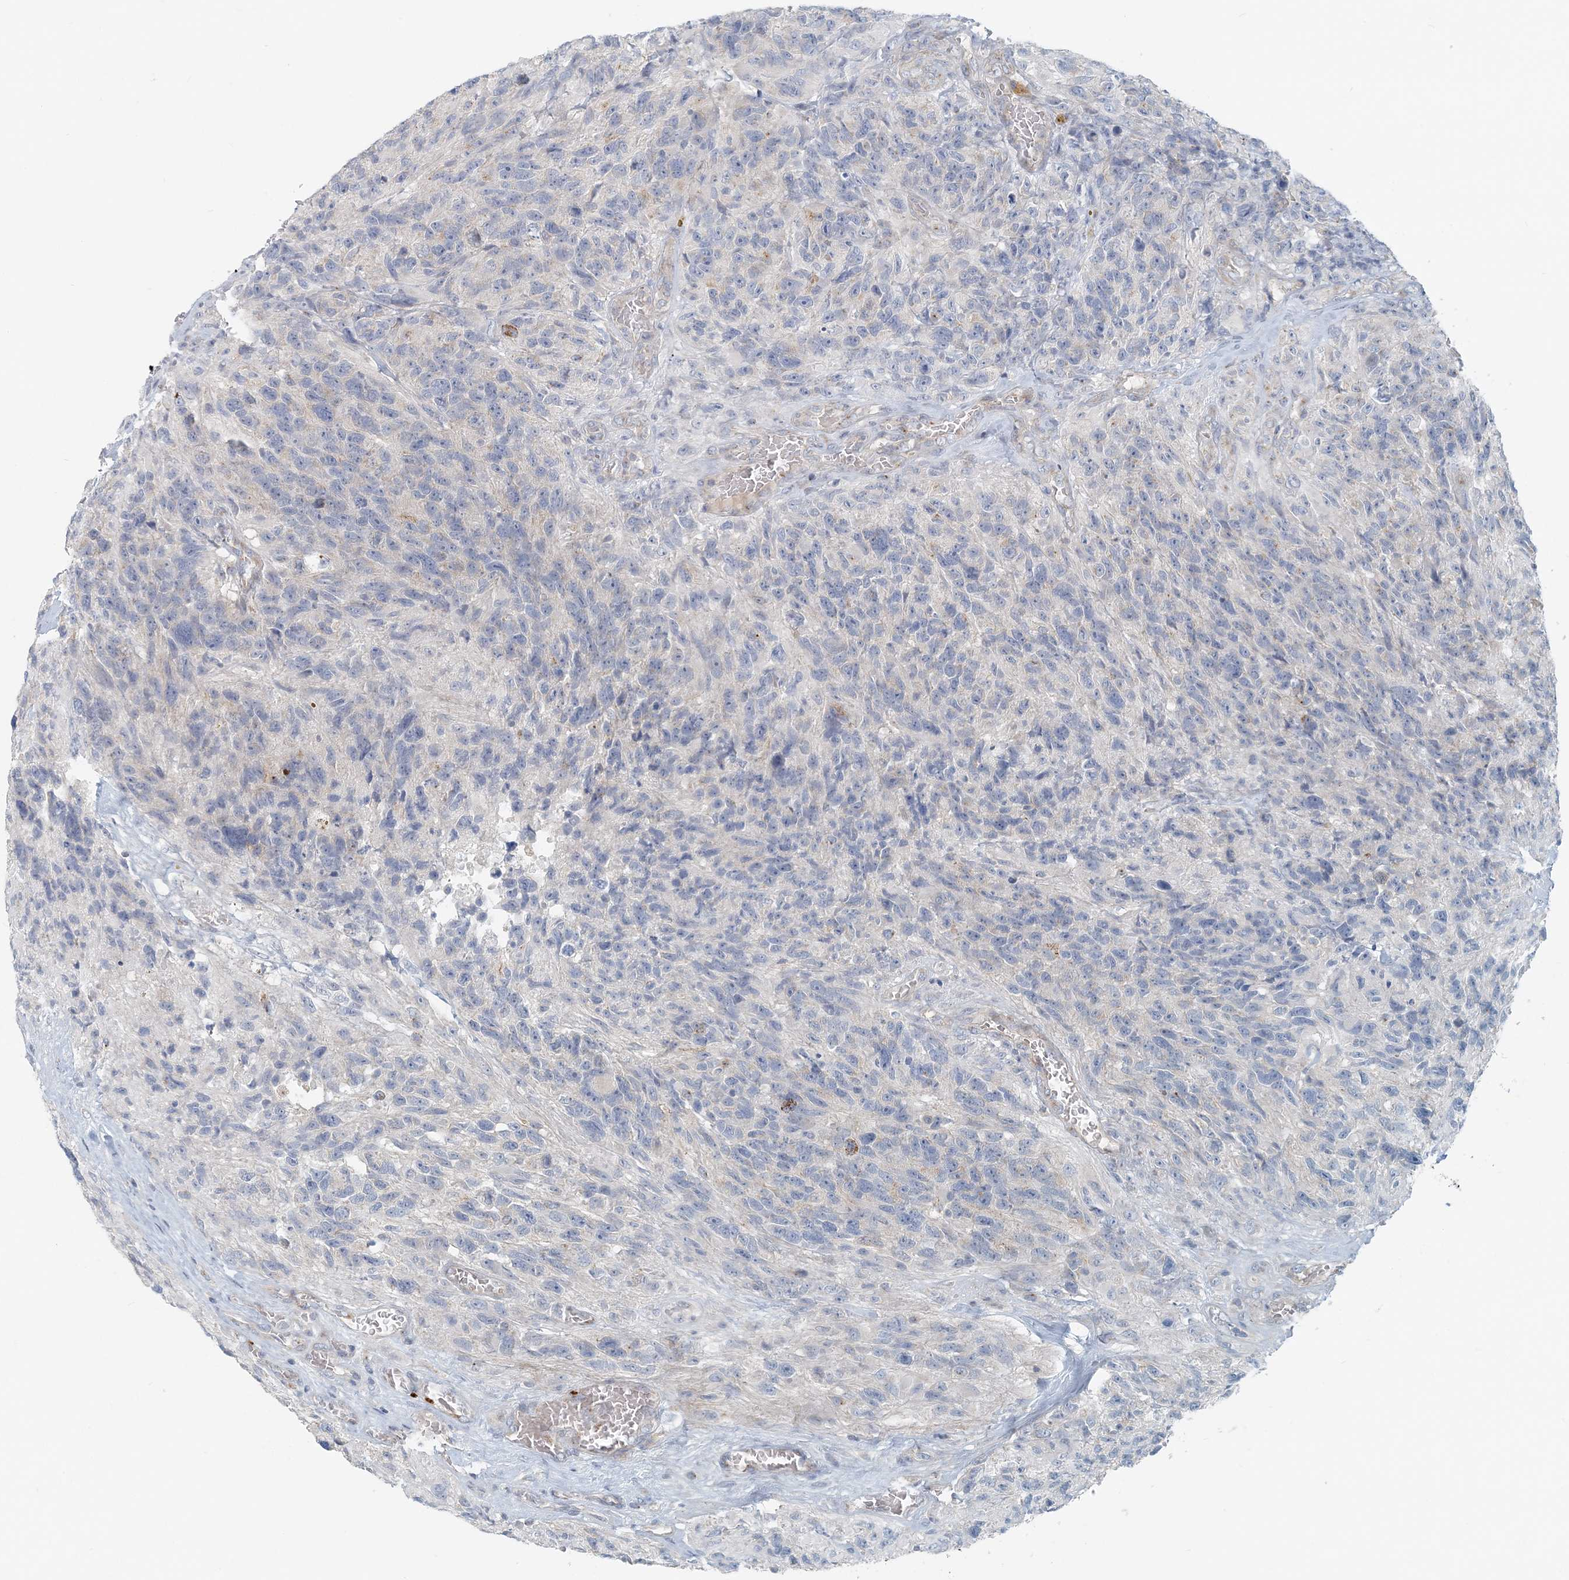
{"staining": {"intensity": "negative", "quantity": "none", "location": "none"}, "tissue": "glioma", "cell_type": "Tumor cells", "image_type": "cancer", "snomed": [{"axis": "morphology", "description": "Glioma, malignant, High grade"}, {"axis": "topography", "description": "Brain"}], "caption": "Tumor cells show no significant protein expression in malignant glioma (high-grade).", "gene": "NAA11", "patient": {"sex": "male", "age": 69}}